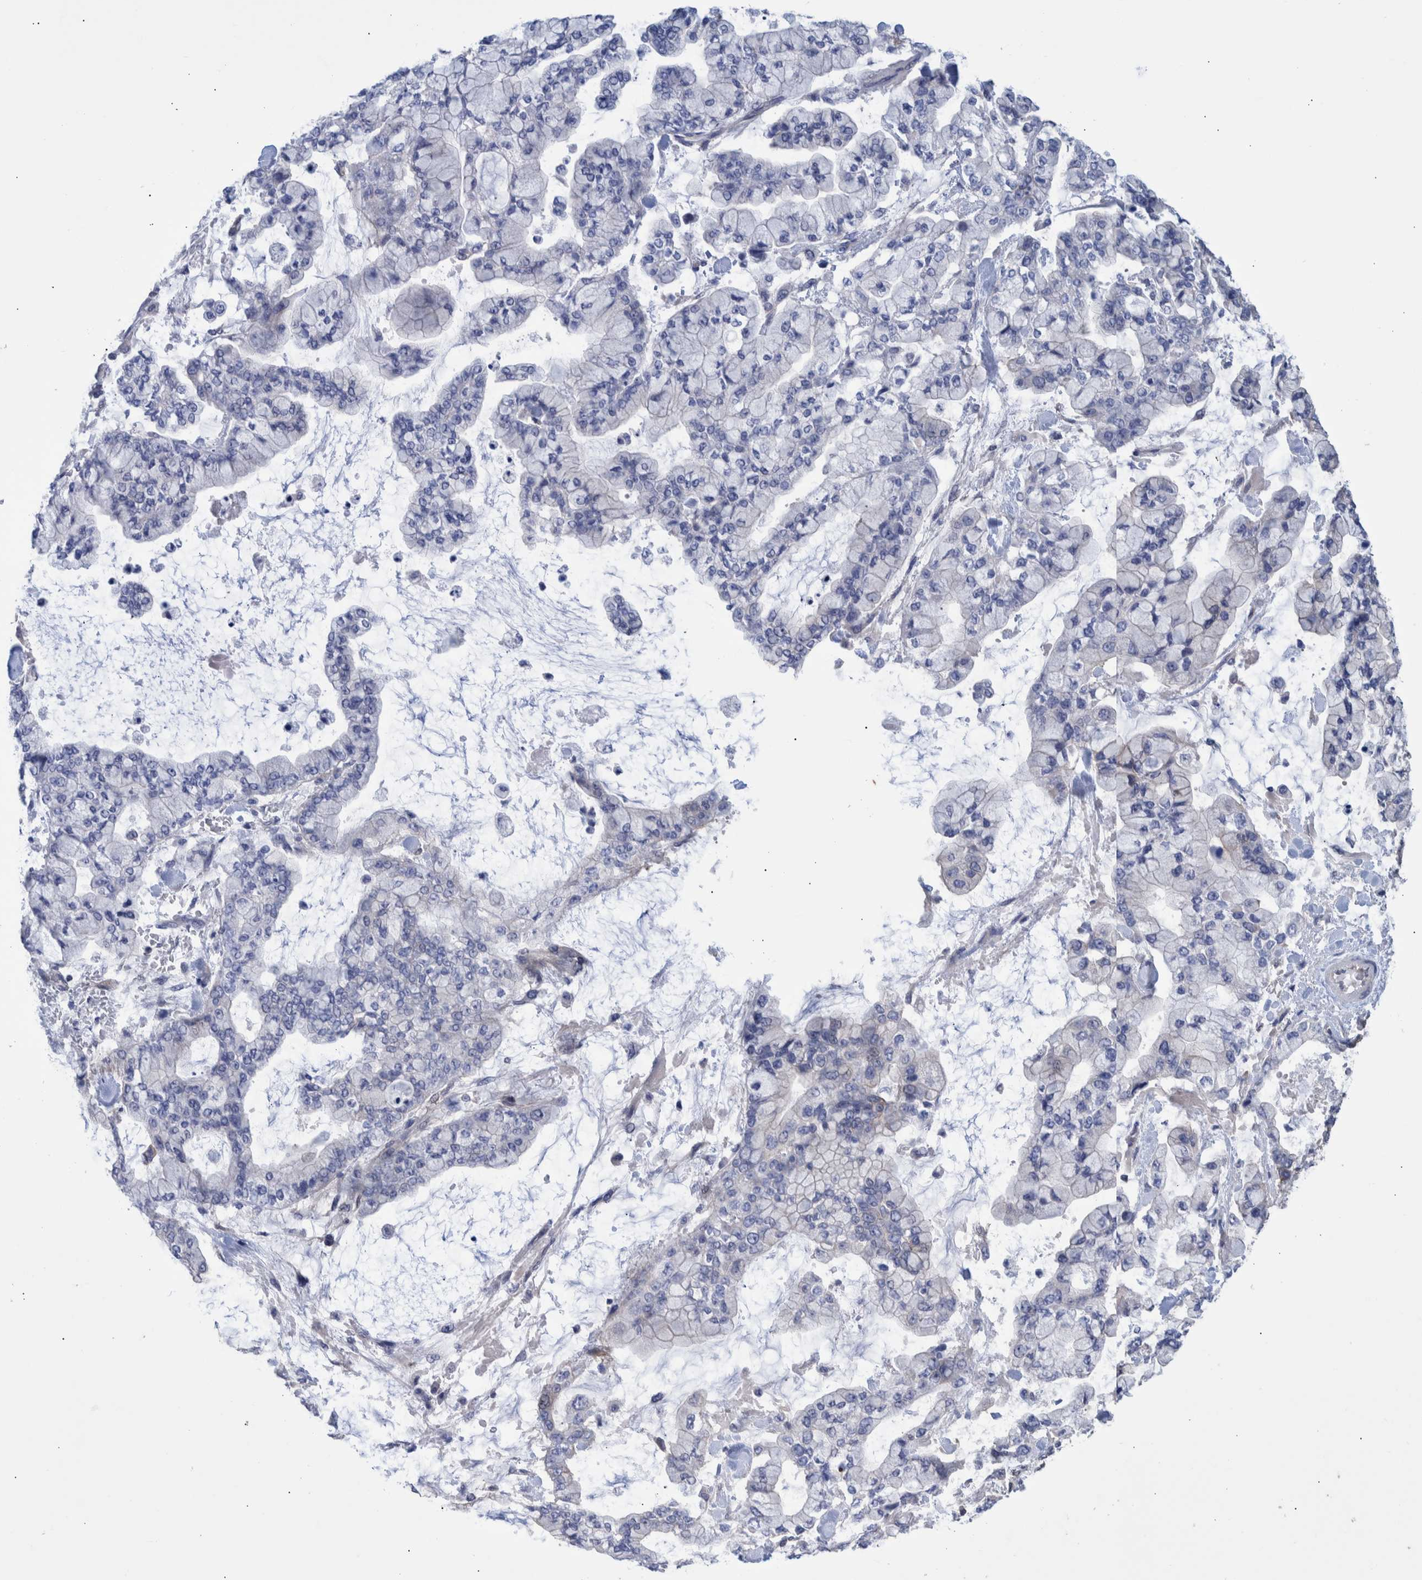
{"staining": {"intensity": "negative", "quantity": "none", "location": "none"}, "tissue": "stomach cancer", "cell_type": "Tumor cells", "image_type": "cancer", "snomed": [{"axis": "morphology", "description": "Normal tissue, NOS"}, {"axis": "morphology", "description": "Adenocarcinoma, NOS"}, {"axis": "topography", "description": "Stomach, upper"}, {"axis": "topography", "description": "Stomach"}], "caption": "An IHC photomicrograph of stomach cancer (adenocarcinoma) is shown. There is no staining in tumor cells of stomach cancer (adenocarcinoma).", "gene": "PPP3CC", "patient": {"sex": "male", "age": 76}}